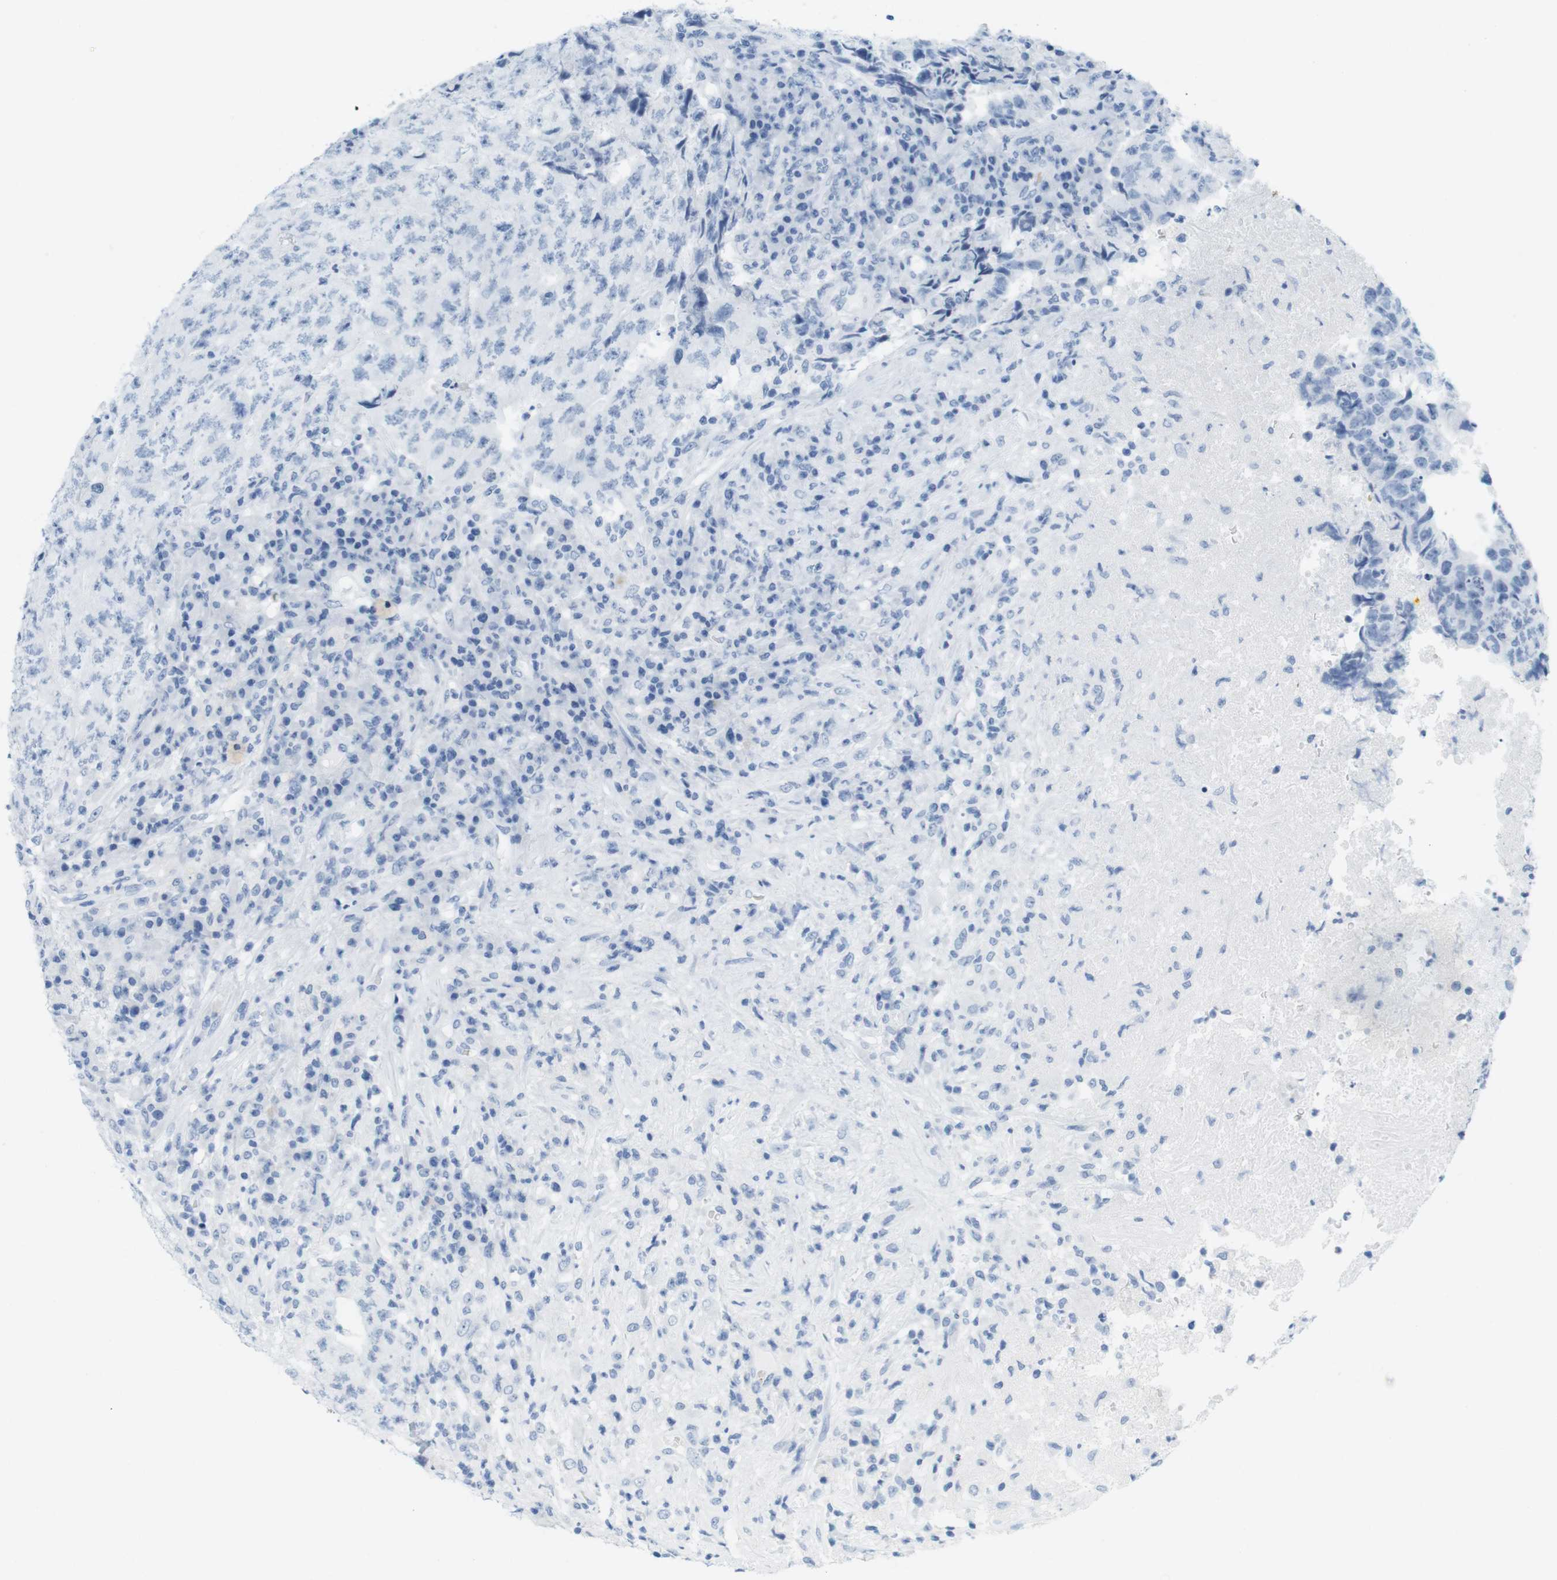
{"staining": {"intensity": "negative", "quantity": "none", "location": "none"}, "tissue": "testis cancer", "cell_type": "Tumor cells", "image_type": "cancer", "snomed": [{"axis": "morphology", "description": "Necrosis, NOS"}, {"axis": "morphology", "description": "Carcinoma, Embryonal, NOS"}, {"axis": "topography", "description": "Testis"}], "caption": "Testis cancer stained for a protein using immunohistochemistry (IHC) demonstrates no positivity tumor cells.", "gene": "TNNT2", "patient": {"sex": "male", "age": 19}}